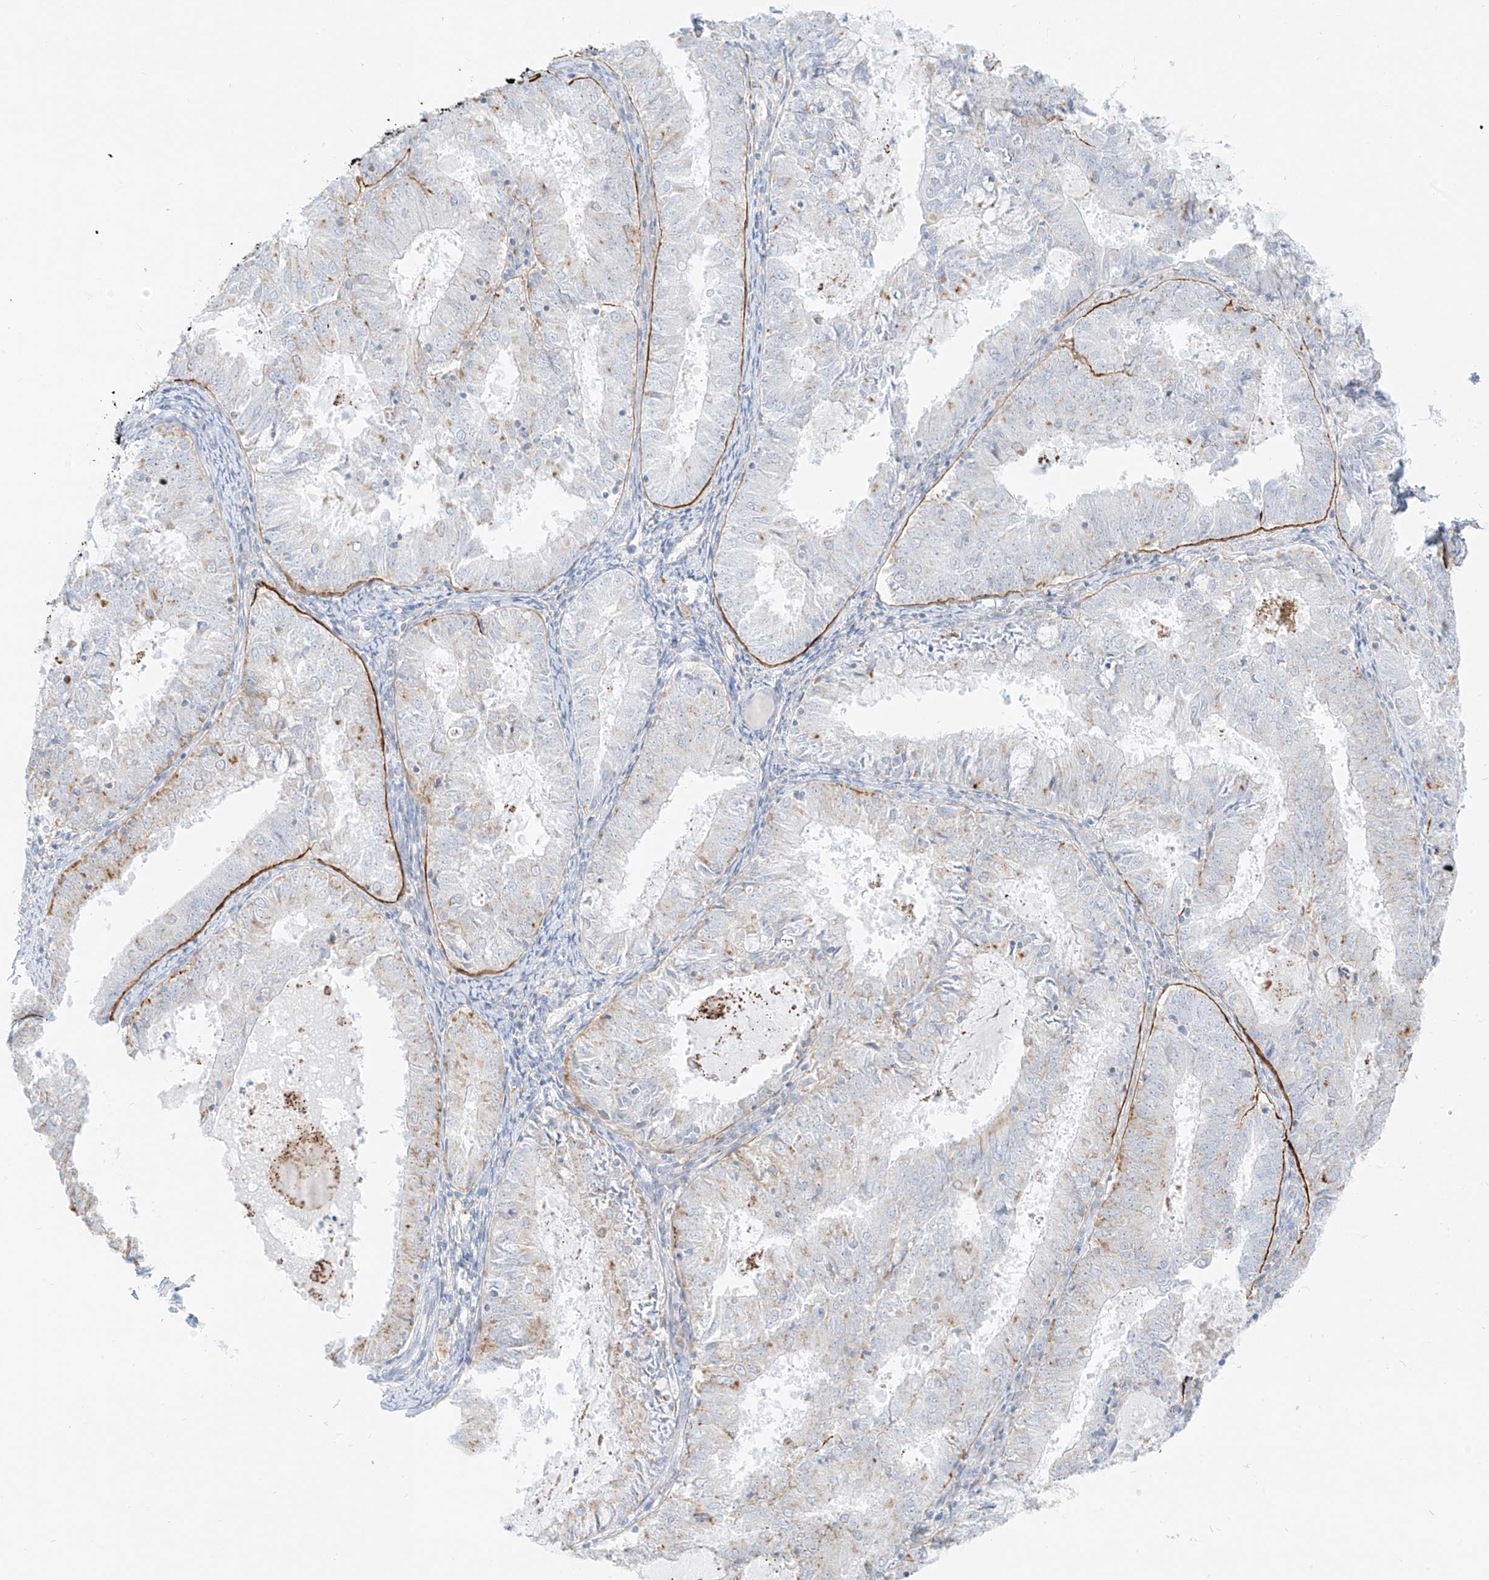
{"staining": {"intensity": "negative", "quantity": "none", "location": "none"}, "tissue": "endometrial cancer", "cell_type": "Tumor cells", "image_type": "cancer", "snomed": [{"axis": "morphology", "description": "Adenocarcinoma, NOS"}, {"axis": "topography", "description": "Endometrium"}], "caption": "IHC photomicrograph of neoplastic tissue: endometrial cancer stained with DAB exhibits no significant protein expression in tumor cells.", "gene": "SLC35F6", "patient": {"sex": "female", "age": 57}}